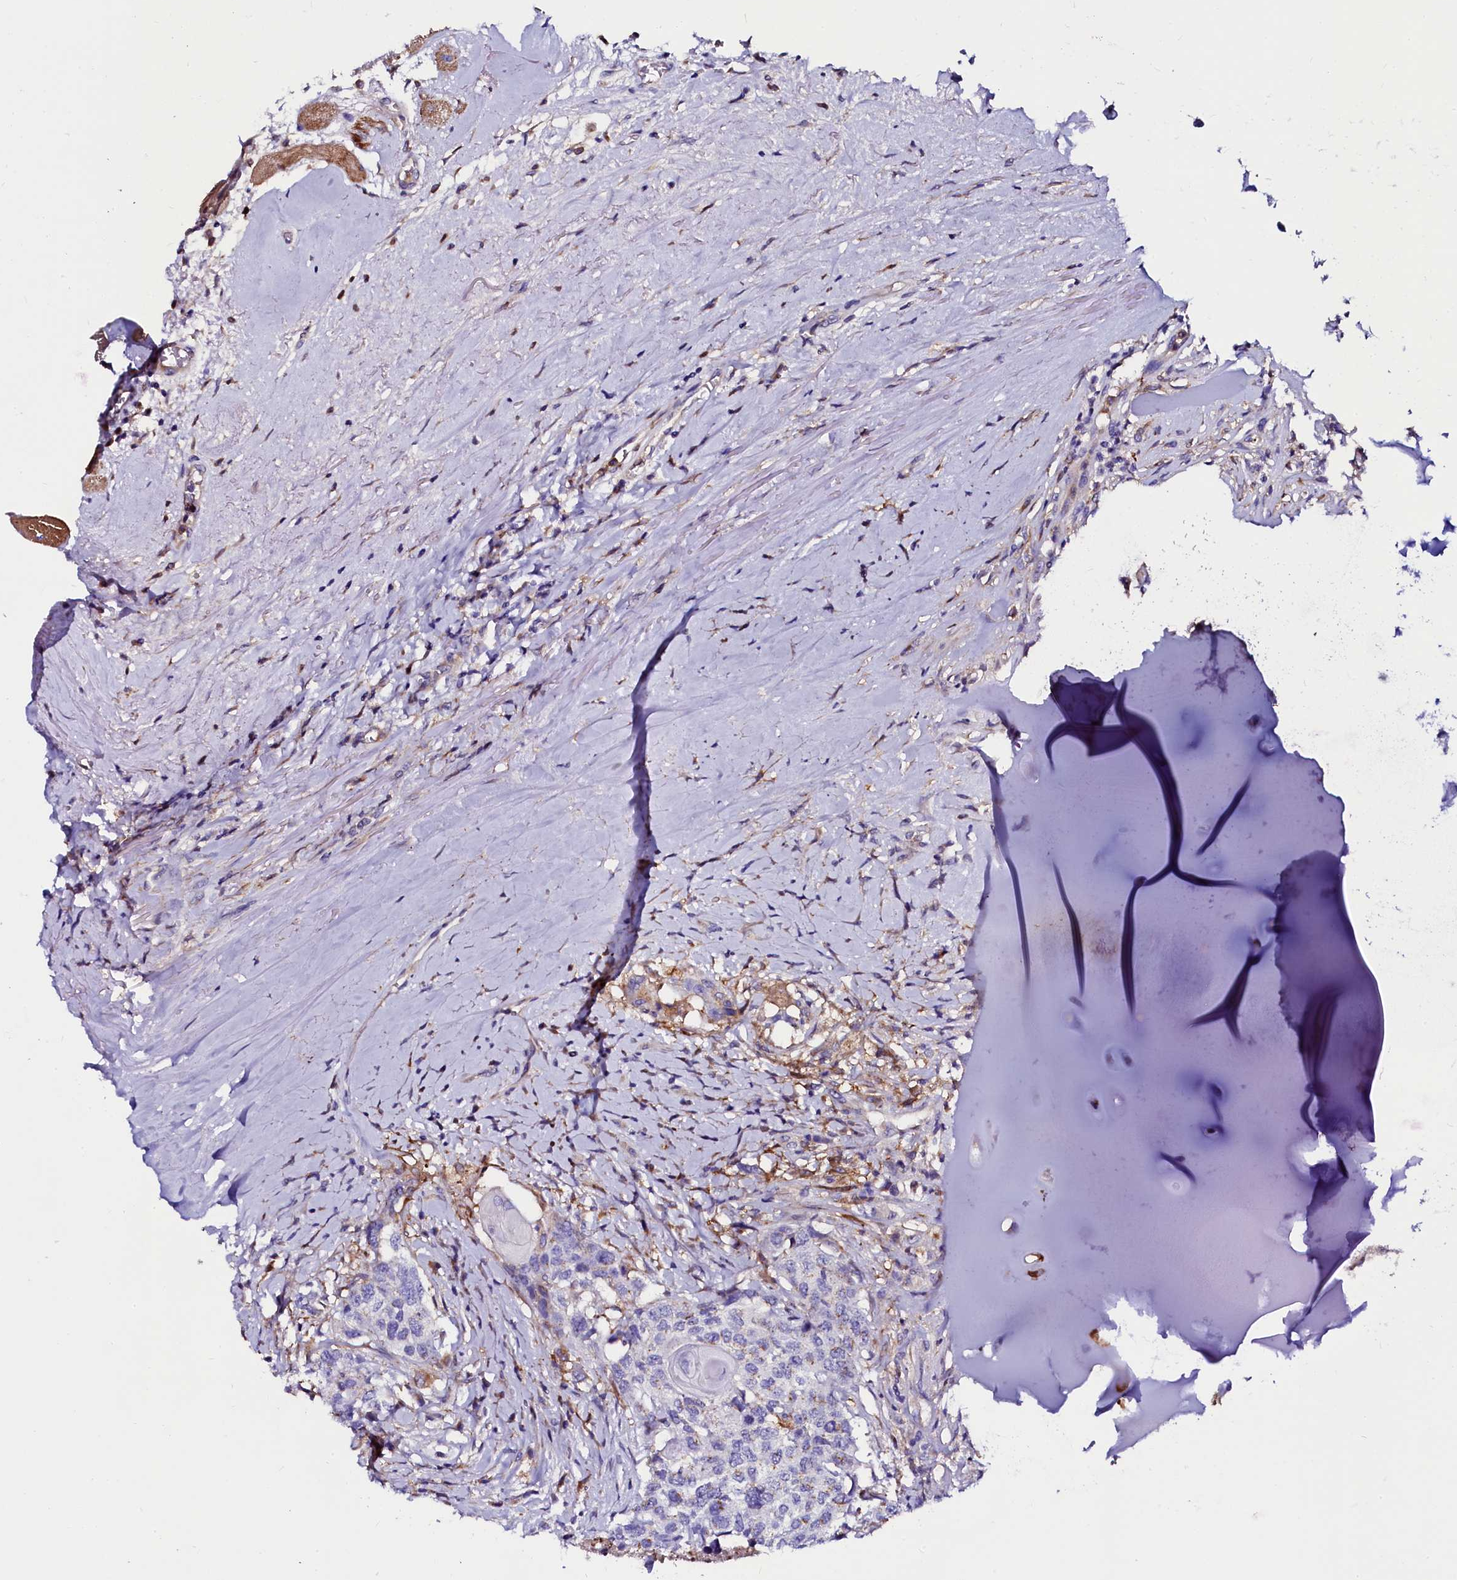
{"staining": {"intensity": "moderate", "quantity": "<25%", "location": "cytoplasmic/membranous"}, "tissue": "head and neck cancer", "cell_type": "Tumor cells", "image_type": "cancer", "snomed": [{"axis": "morphology", "description": "Squamous cell carcinoma, NOS"}, {"axis": "topography", "description": "Head-Neck"}], "caption": "IHC of human squamous cell carcinoma (head and neck) reveals low levels of moderate cytoplasmic/membranous staining in approximately <25% of tumor cells. (DAB IHC with brightfield microscopy, high magnification).", "gene": "OTOL1", "patient": {"sex": "male", "age": 66}}